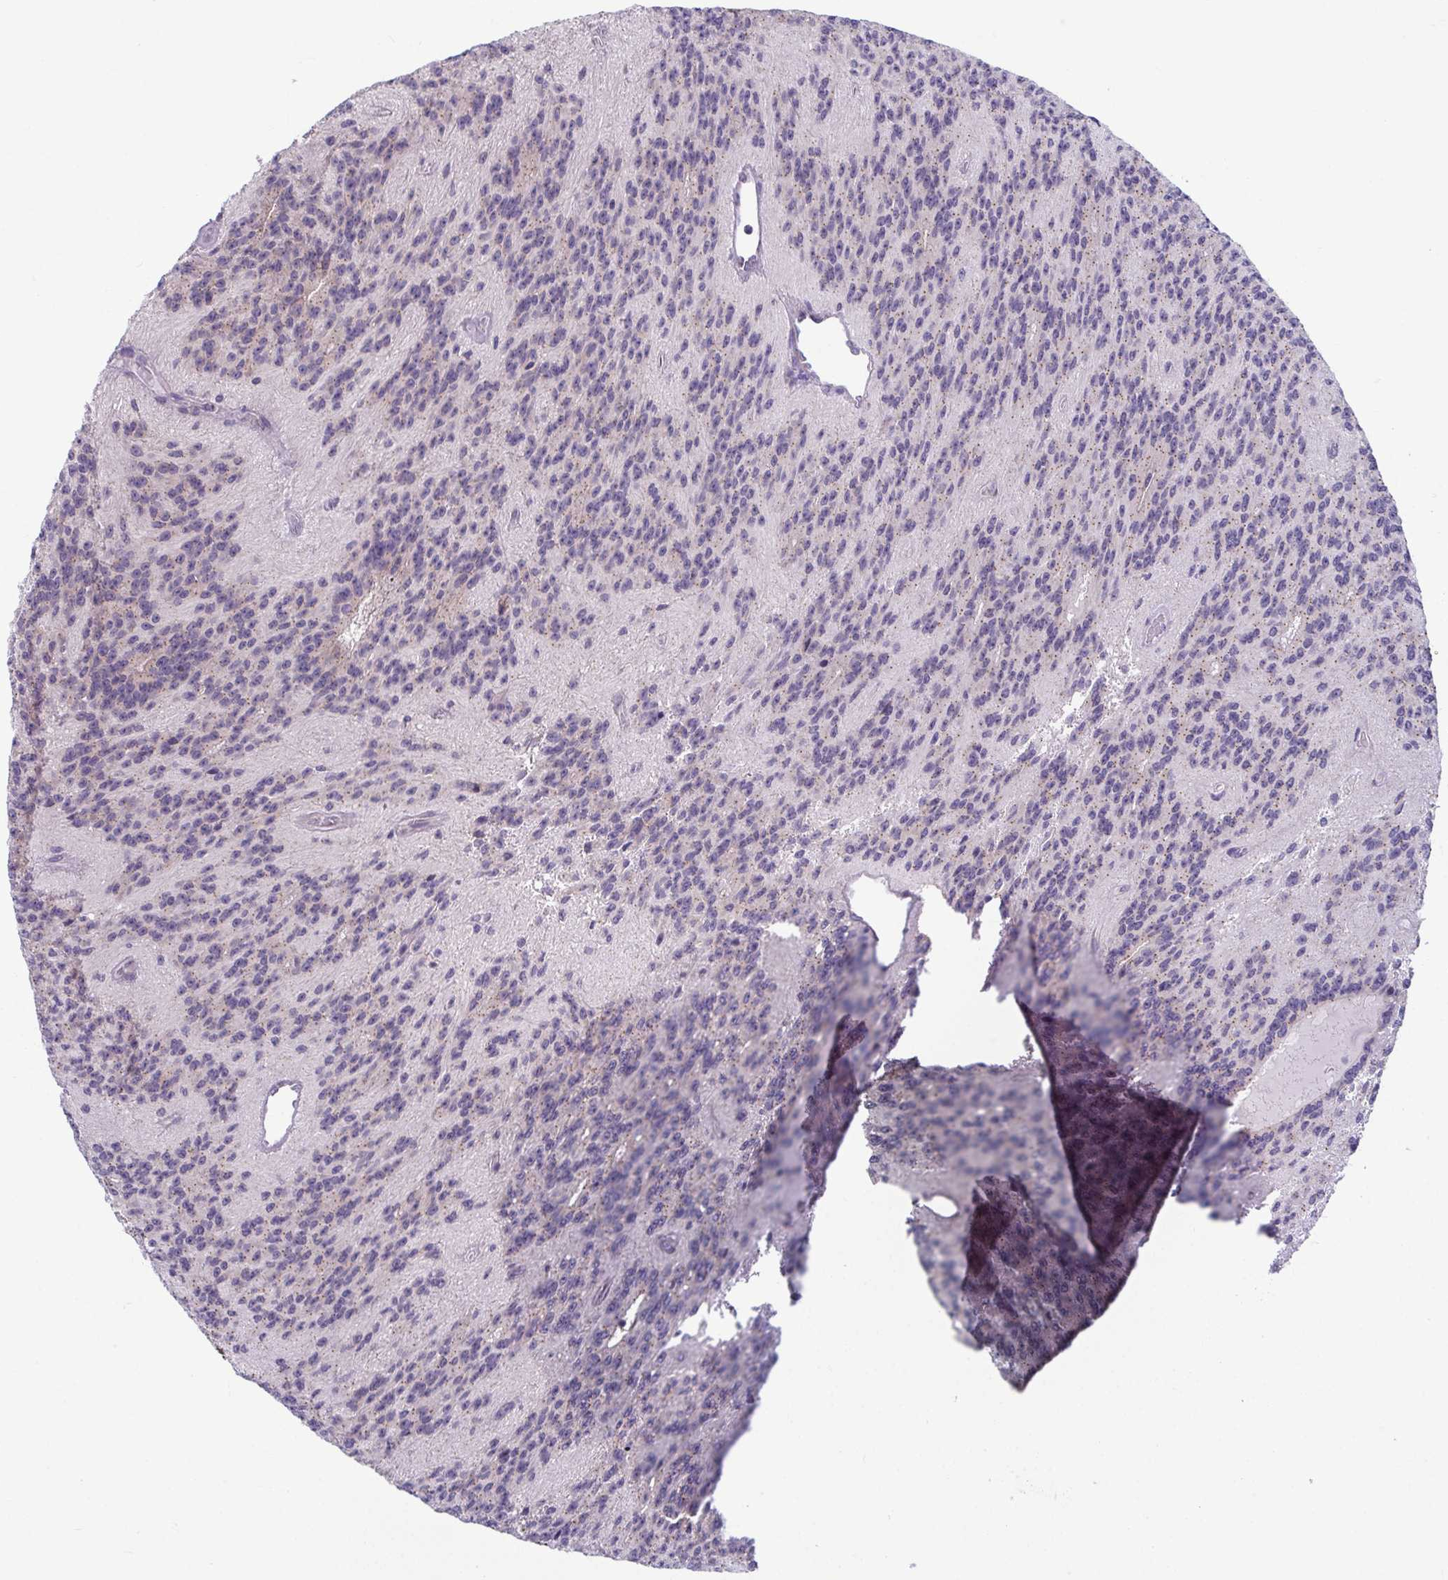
{"staining": {"intensity": "negative", "quantity": "none", "location": "none"}, "tissue": "glioma", "cell_type": "Tumor cells", "image_type": "cancer", "snomed": [{"axis": "morphology", "description": "Glioma, malignant, Low grade"}, {"axis": "topography", "description": "Brain"}], "caption": "The immunohistochemistry histopathology image has no significant expression in tumor cells of glioma tissue.", "gene": "TMEM108", "patient": {"sex": "male", "age": 31}}